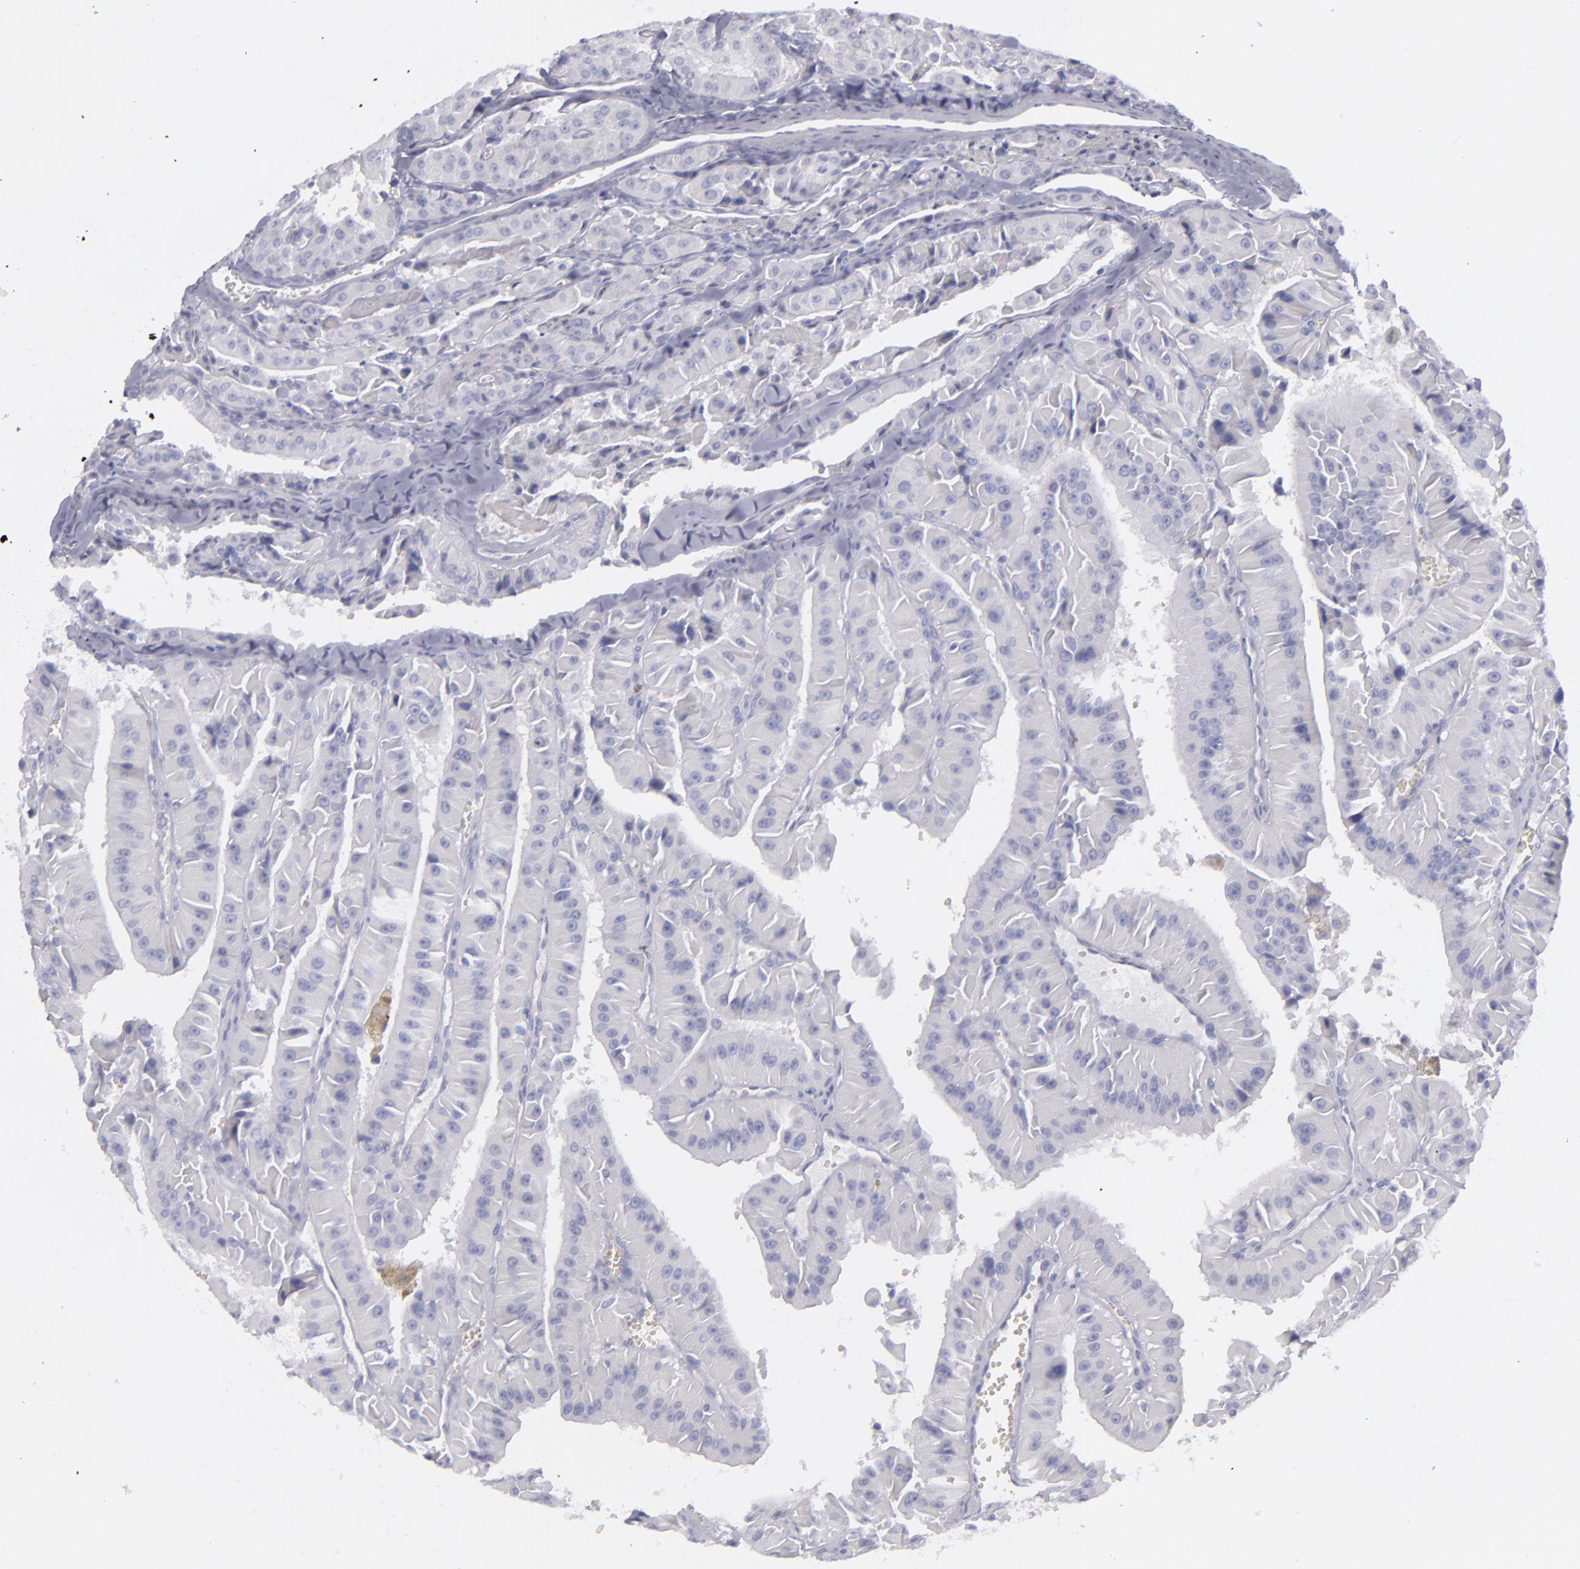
{"staining": {"intensity": "negative", "quantity": "none", "location": "none"}, "tissue": "thyroid cancer", "cell_type": "Tumor cells", "image_type": "cancer", "snomed": [{"axis": "morphology", "description": "Carcinoma, NOS"}, {"axis": "topography", "description": "Thyroid gland"}], "caption": "Thyroid cancer stained for a protein using immunohistochemistry shows no expression tumor cells.", "gene": "CD22", "patient": {"sex": "male", "age": 76}}